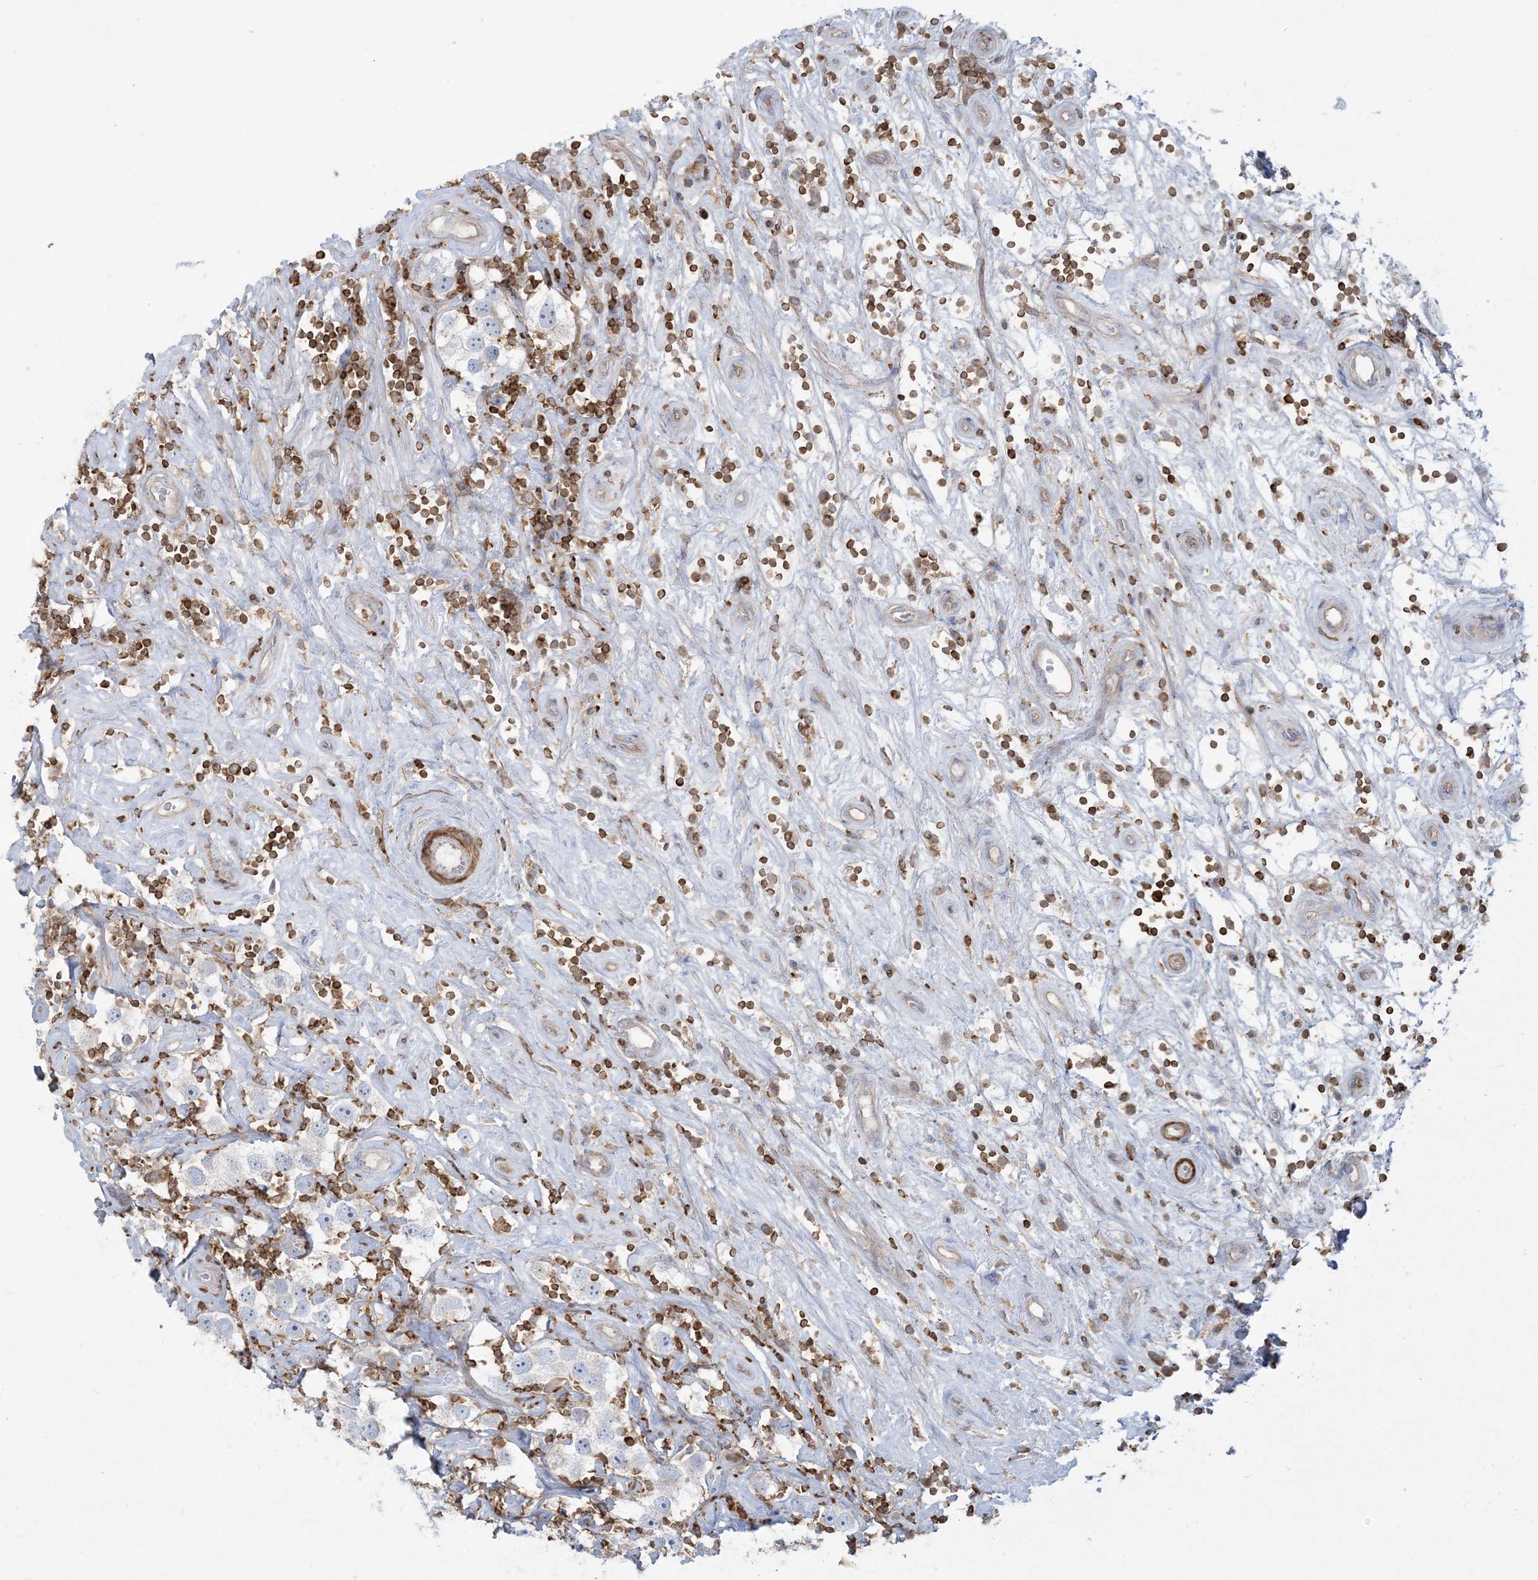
{"staining": {"intensity": "negative", "quantity": "none", "location": "none"}, "tissue": "testis cancer", "cell_type": "Tumor cells", "image_type": "cancer", "snomed": [{"axis": "morphology", "description": "Seminoma, NOS"}, {"axis": "topography", "description": "Testis"}], "caption": "Micrograph shows no protein expression in tumor cells of testis cancer (seminoma) tissue. The staining is performed using DAB brown chromogen with nuclei counter-stained in using hematoxylin.", "gene": "ARHGAP30", "patient": {"sex": "male", "age": 49}}